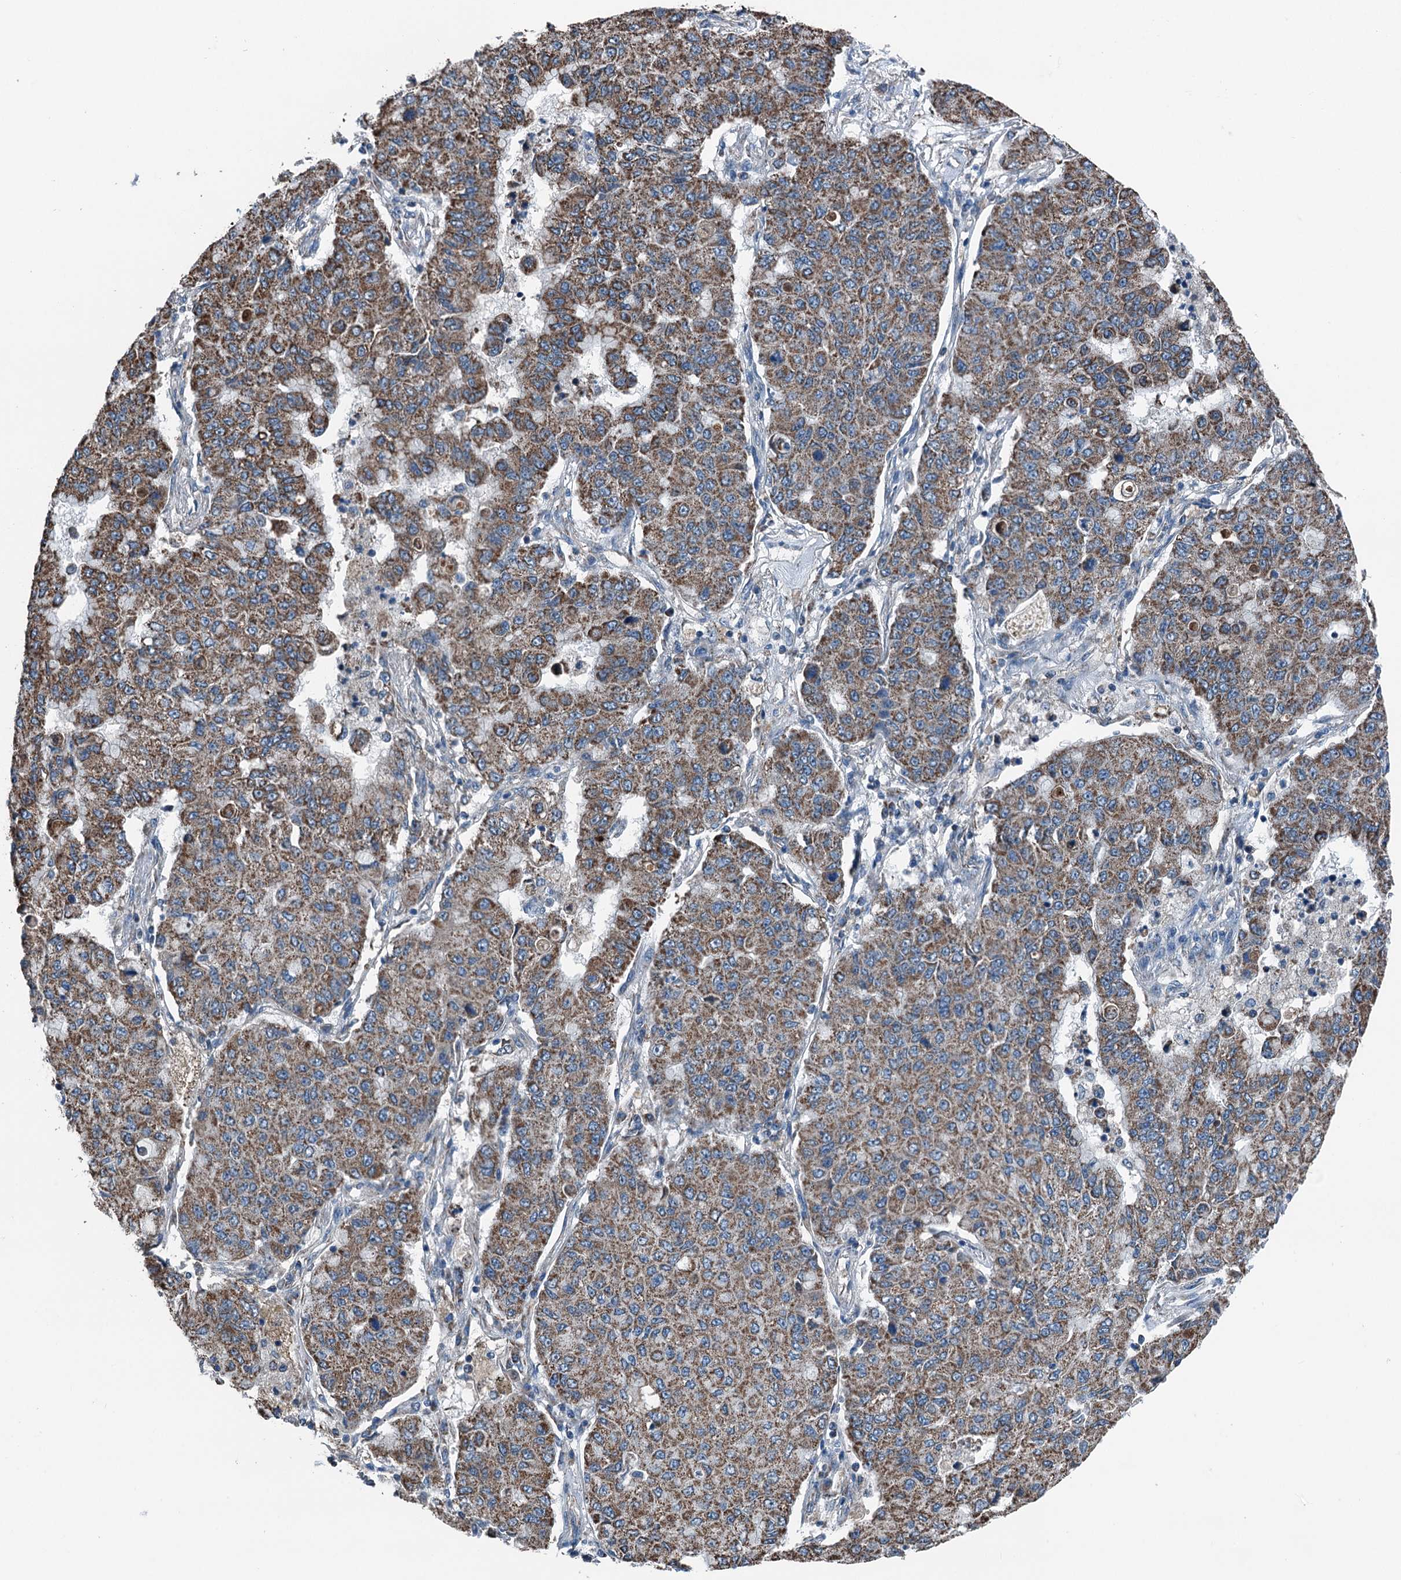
{"staining": {"intensity": "moderate", "quantity": ">75%", "location": "cytoplasmic/membranous"}, "tissue": "lung cancer", "cell_type": "Tumor cells", "image_type": "cancer", "snomed": [{"axis": "morphology", "description": "Squamous cell carcinoma, NOS"}, {"axis": "topography", "description": "Lung"}], "caption": "Immunohistochemical staining of human lung cancer (squamous cell carcinoma) exhibits medium levels of moderate cytoplasmic/membranous positivity in approximately >75% of tumor cells.", "gene": "TRPT1", "patient": {"sex": "male", "age": 74}}